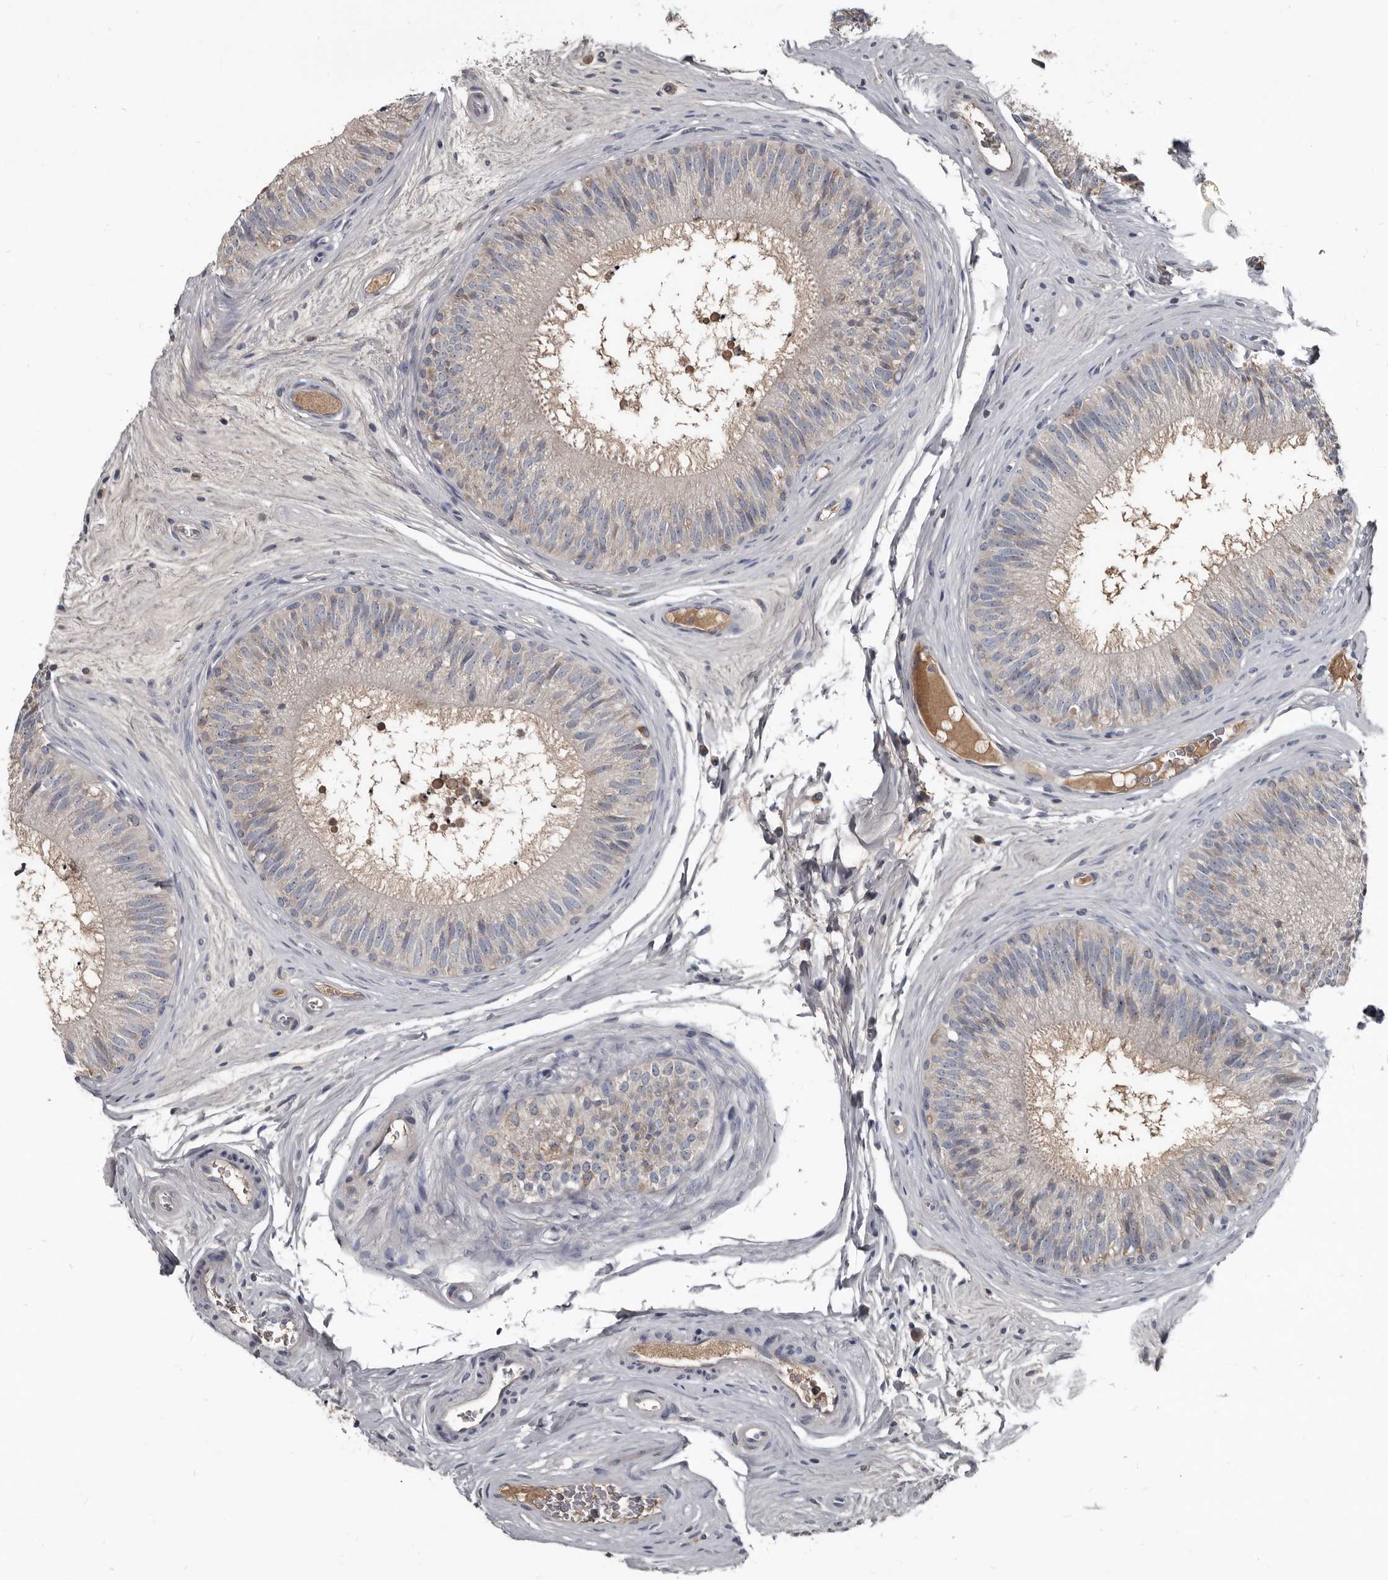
{"staining": {"intensity": "weak", "quantity": "<25%", "location": "cytoplasmic/membranous"}, "tissue": "epididymis", "cell_type": "Glandular cells", "image_type": "normal", "snomed": [{"axis": "morphology", "description": "Normal tissue, NOS"}, {"axis": "topography", "description": "Epididymis"}], "caption": "High power microscopy micrograph of an IHC histopathology image of benign epididymis, revealing no significant staining in glandular cells. The staining is performed using DAB (3,3'-diaminobenzidine) brown chromogen with nuclei counter-stained in using hematoxylin.", "gene": "GREB1", "patient": {"sex": "male", "age": 29}}